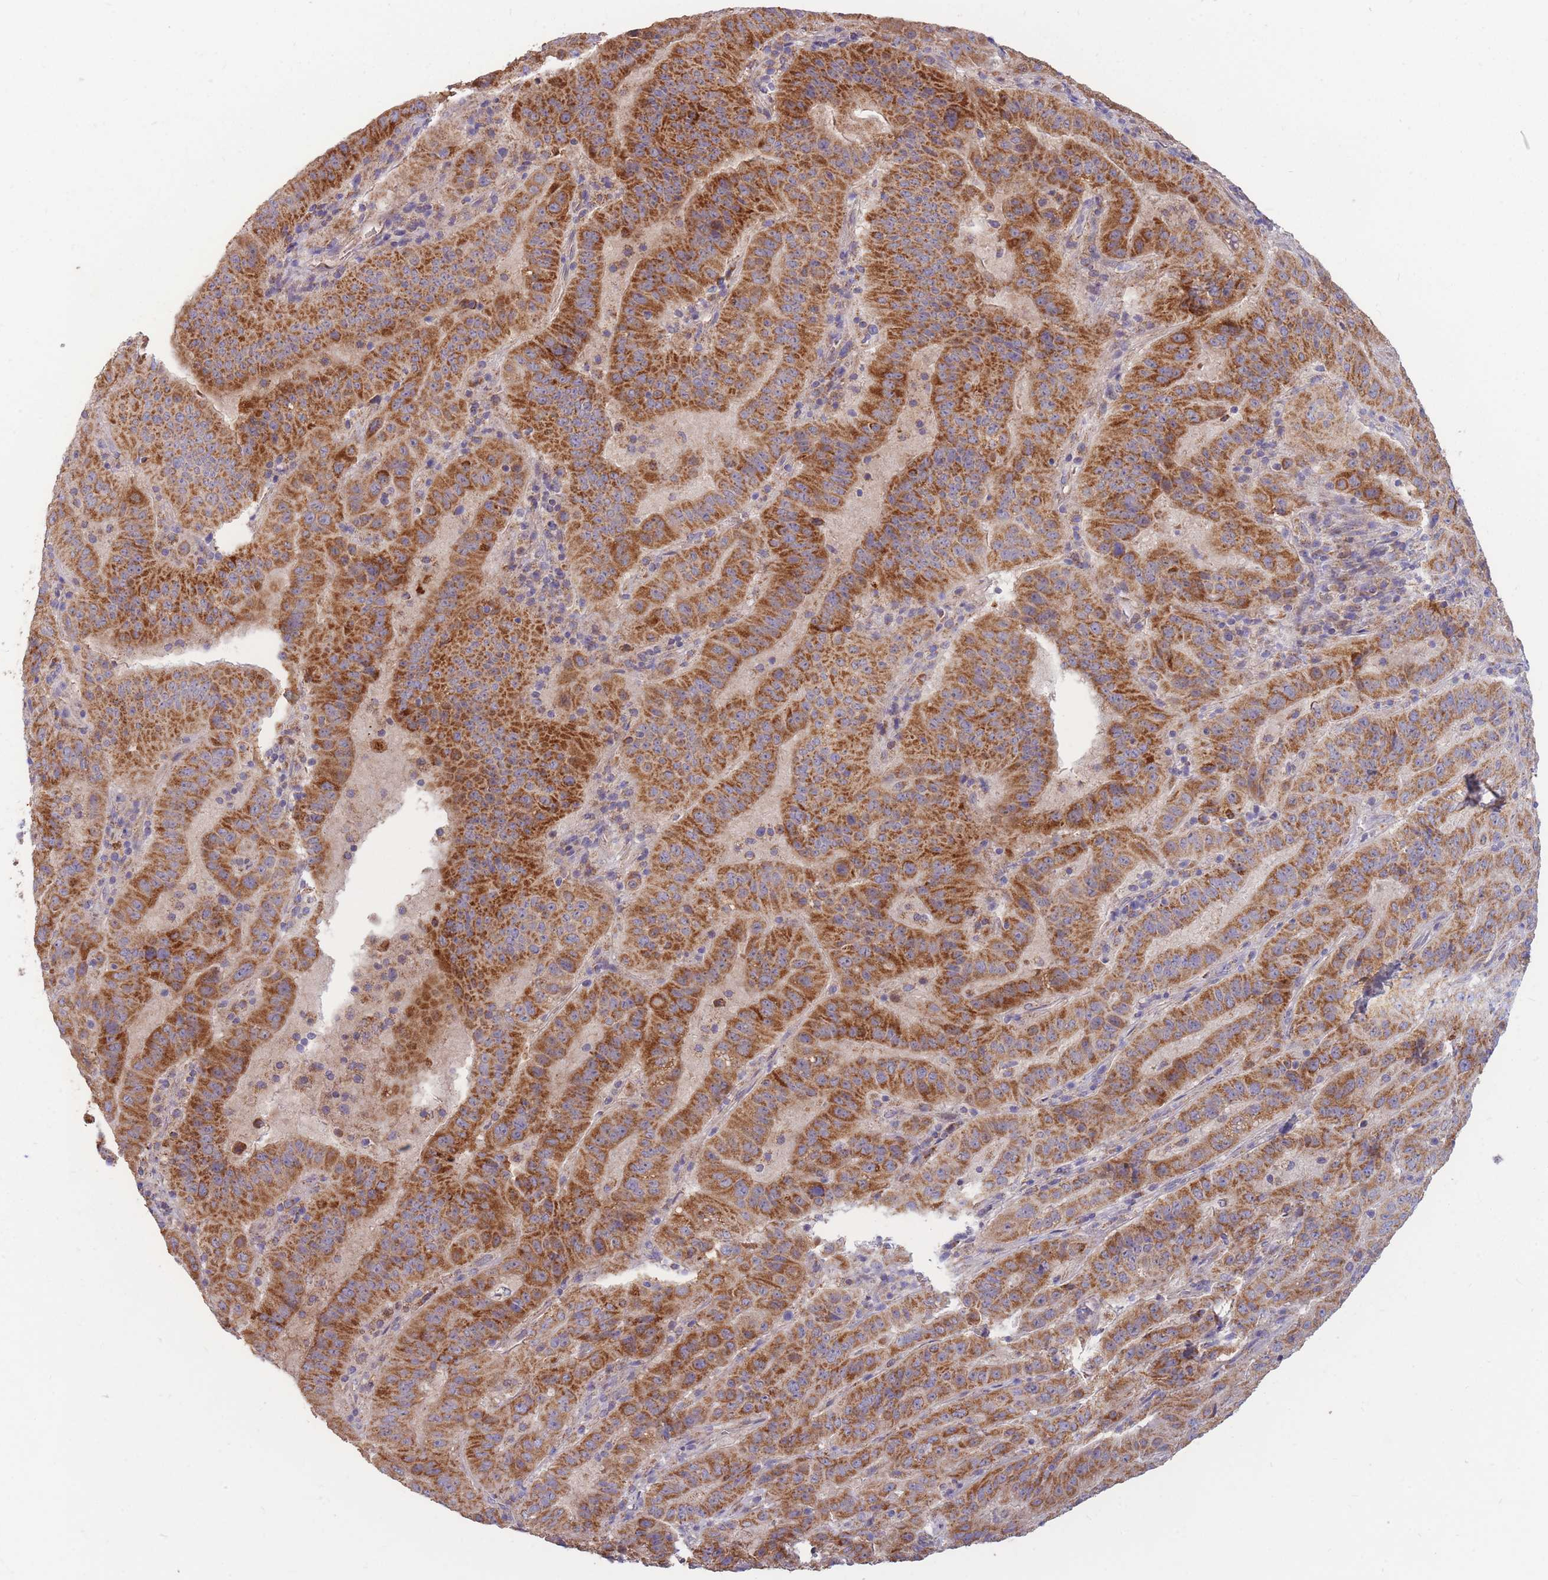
{"staining": {"intensity": "strong", "quantity": ">75%", "location": "cytoplasmic/membranous"}, "tissue": "pancreatic cancer", "cell_type": "Tumor cells", "image_type": "cancer", "snomed": [{"axis": "morphology", "description": "Adenocarcinoma, NOS"}, {"axis": "topography", "description": "Pancreas"}], "caption": "This micrograph demonstrates immunohistochemistry staining of pancreatic cancer, with high strong cytoplasmic/membranous expression in approximately >75% of tumor cells.", "gene": "PTPMT1", "patient": {"sex": "male", "age": 63}}